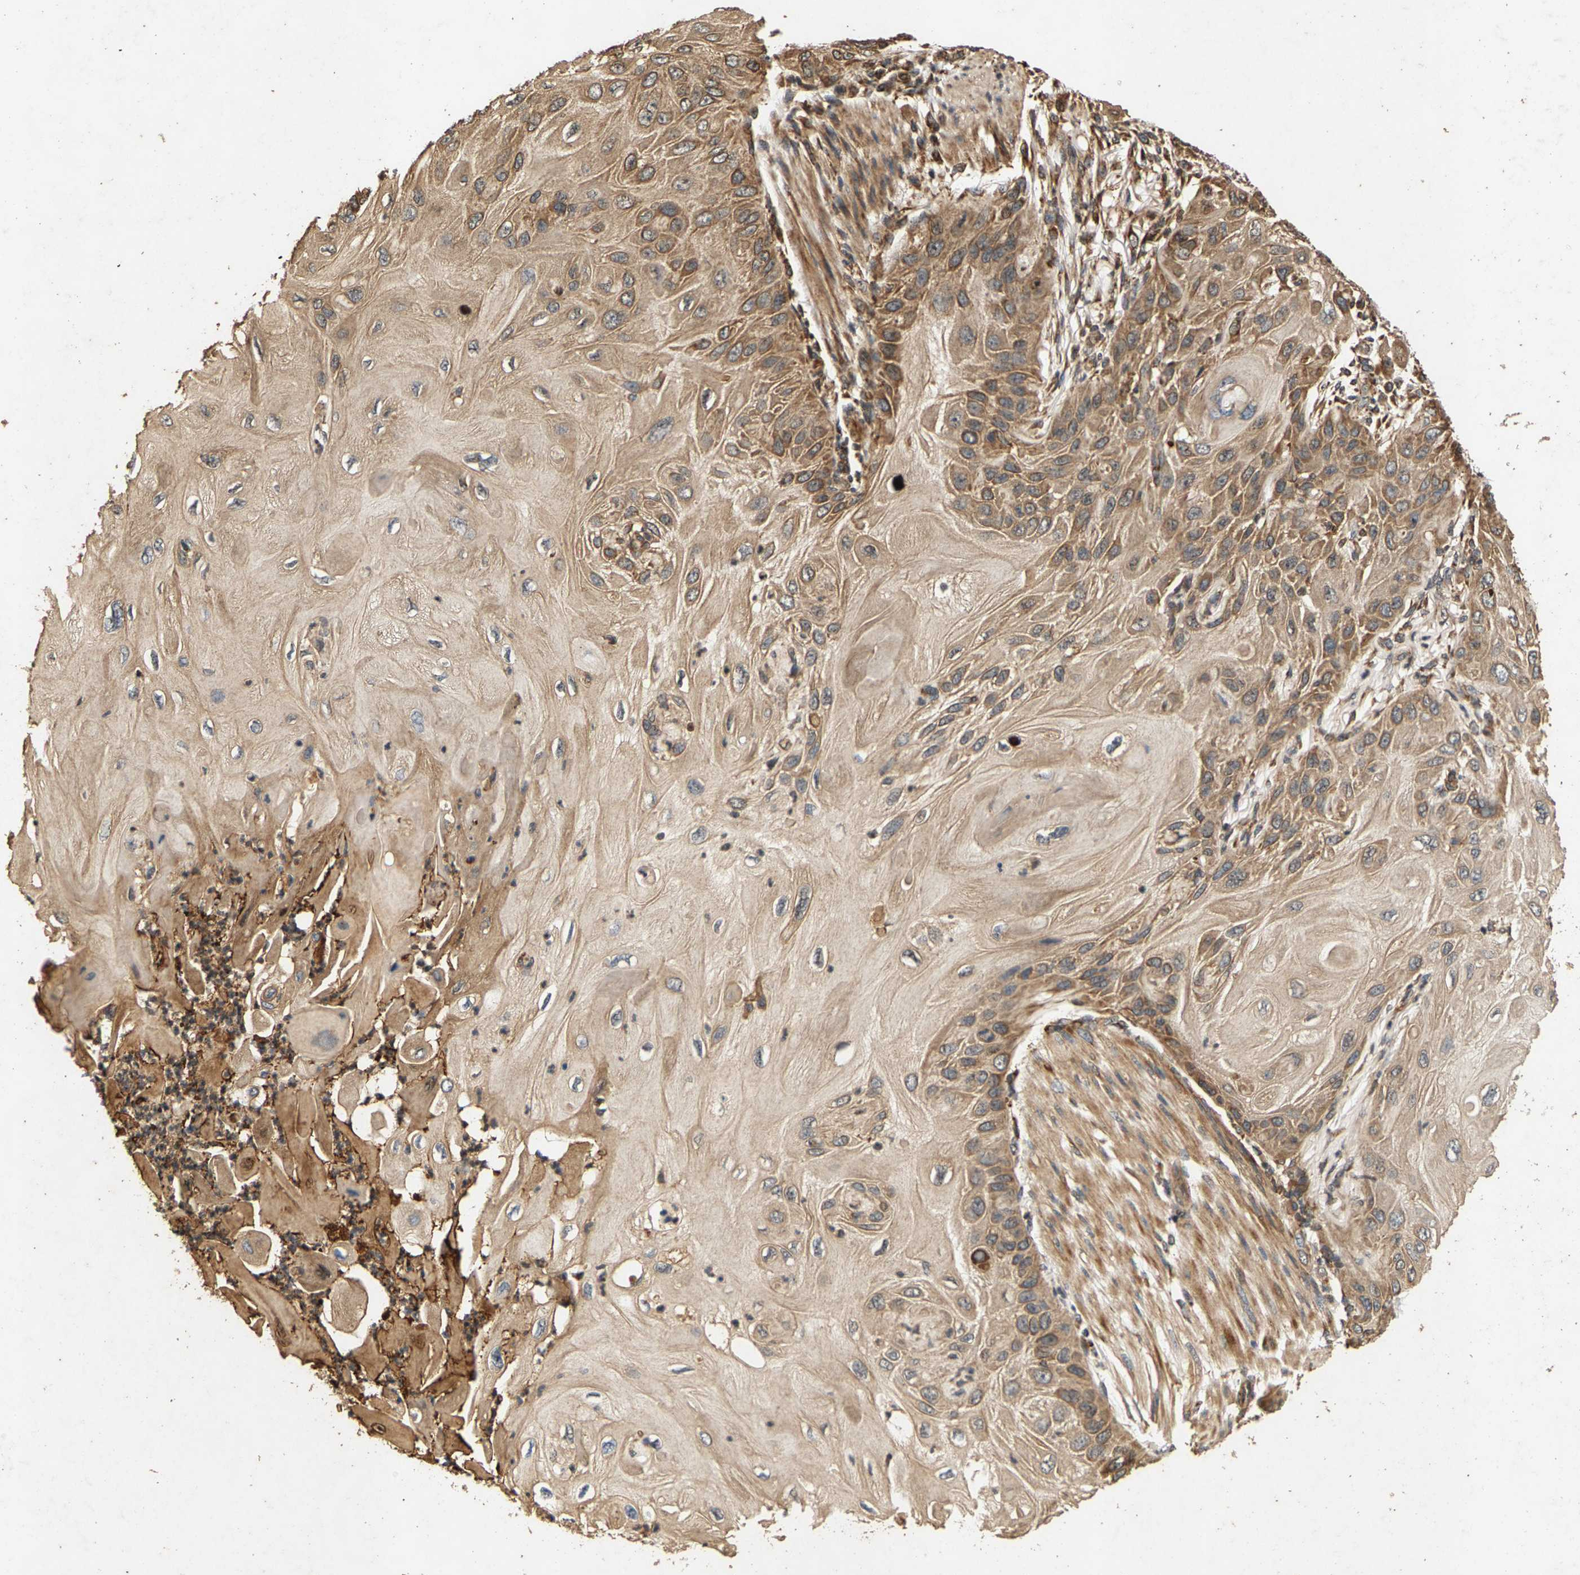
{"staining": {"intensity": "weak", "quantity": ">75%", "location": "cytoplasmic/membranous"}, "tissue": "skin cancer", "cell_type": "Tumor cells", "image_type": "cancer", "snomed": [{"axis": "morphology", "description": "Squamous cell carcinoma, NOS"}, {"axis": "topography", "description": "Skin"}], "caption": "Immunohistochemistry staining of squamous cell carcinoma (skin), which exhibits low levels of weak cytoplasmic/membranous positivity in approximately >75% of tumor cells indicating weak cytoplasmic/membranous protein staining. The staining was performed using DAB (3,3'-diaminobenzidine) (brown) for protein detection and nuclei were counterstained in hematoxylin (blue).", "gene": "CIDEC", "patient": {"sex": "female", "age": 77}}